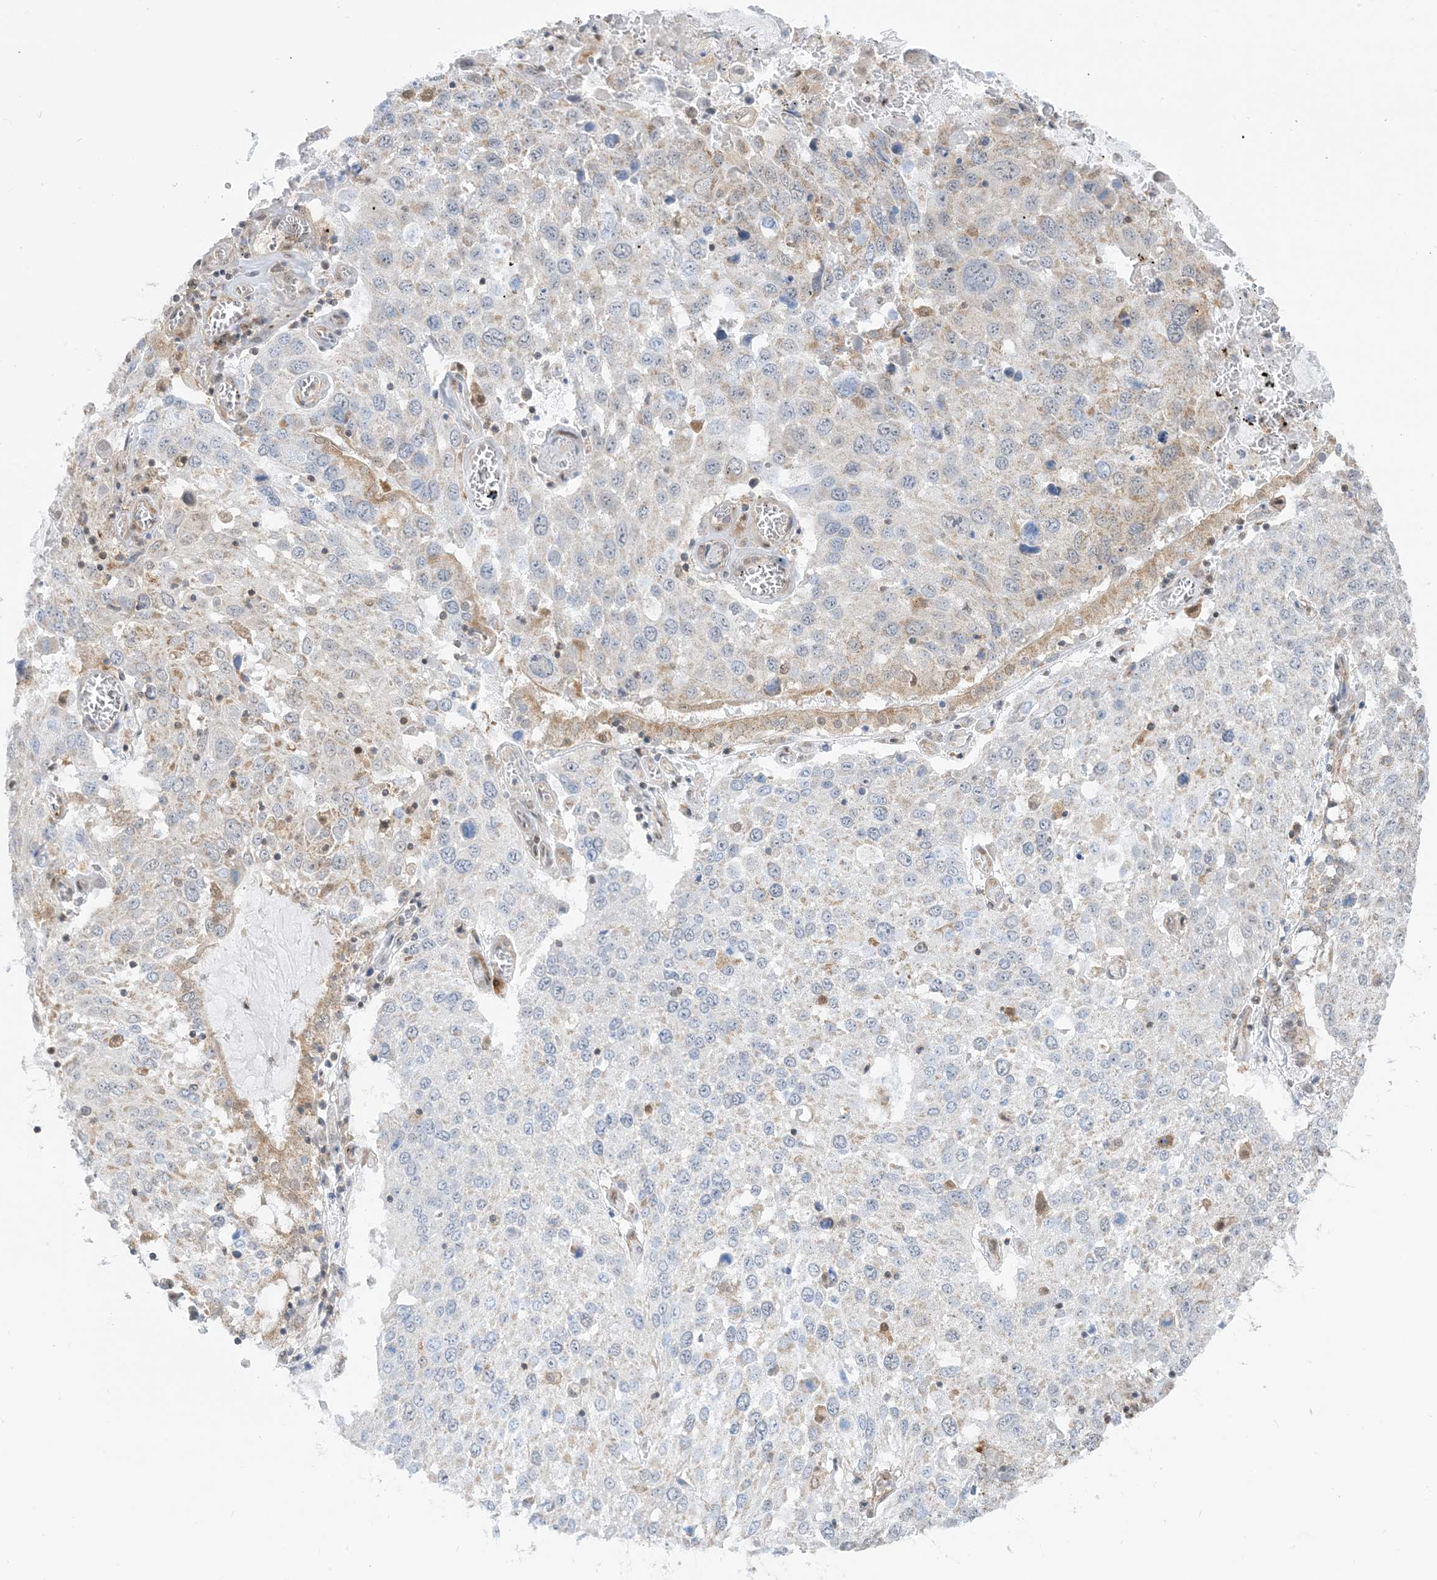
{"staining": {"intensity": "negative", "quantity": "none", "location": "none"}, "tissue": "lung cancer", "cell_type": "Tumor cells", "image_type": "cancer", "snomed": [{"axis": "morphology", "description": "Squamous cell carcinoma, NOS"}, {"axis": "topography", "description": "Lung"}], "caption": "Tumor cells show no significant protein positivity in lung squamous cell carcinoma.", "gene": "CASP4", "patient": {"sex": "male", "age": 65}}